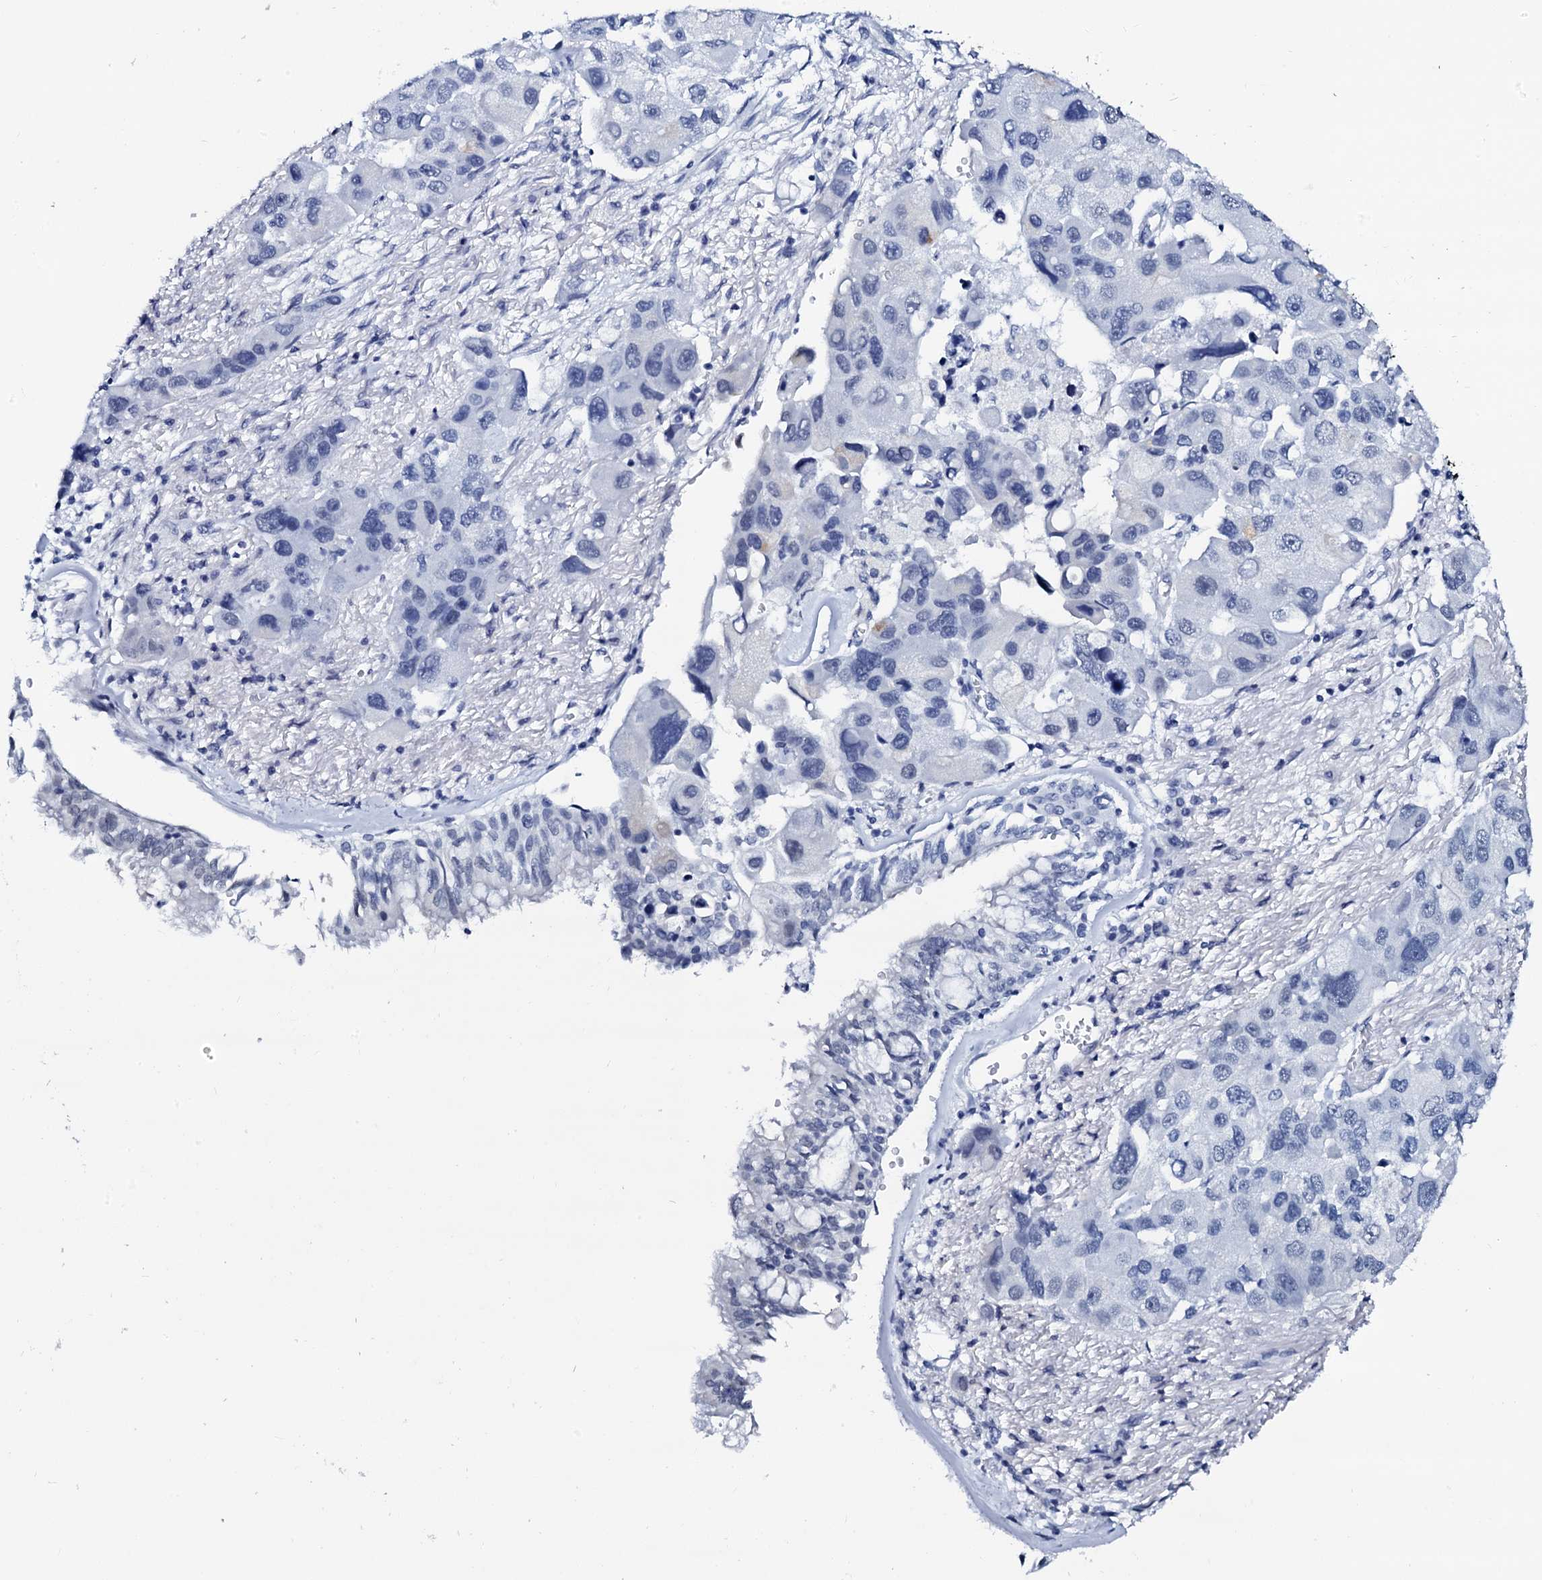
{"staining": {"intensity": "negative", "quantity": "none", "location": "none"}, "tissue": "lung cancer", "cell_type": "Tumor cells", "image_type": "cancer", "snomed": [{"axis": "morphology", "description": "Adenocarcinoma, NOS"}, {"axis": "topography", "description": "Lung"}], "caption": "IHC of lung adenocarcinoma reveals no staining in tumor cells.", "gene": "SPATA19", "patient": {"sex": "female", "age": 54}}